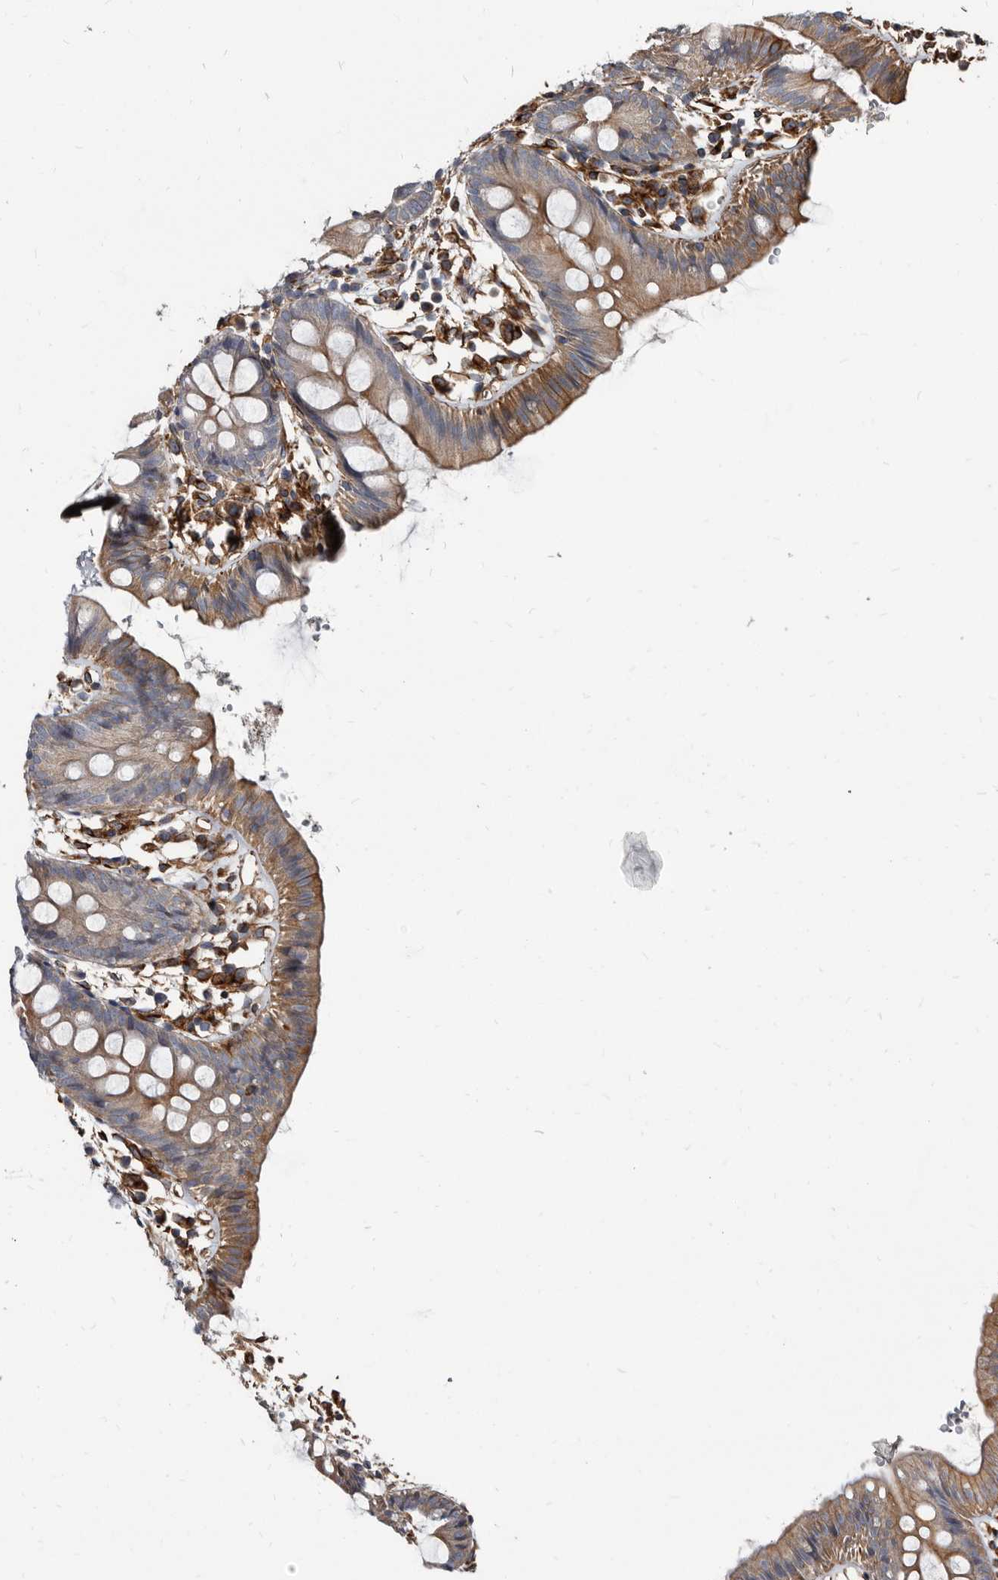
{"staining": {"intensity": "moderate", "quantity": ">75%", "location": "cytoplasmic/membranous"}, "tissue": "colon", "cell_type": "Endothelial cells", "image_type": "normal", "snomed": [{"axis": "morphology", "description": "Normal tissue, NOS"}, {"axis": "topography", "description": "Colon"}], "caption": "Immunohistochemical staining of normal colon reveals >75% levels of moderate cytoplasmic/membranous protein staining in about >75% of endothelial cells. The staining is performed using DAB brown chromogen to label protein expression. The nuclei are counter-stained blue using hematoxylin.", "gene": "KCTD20", "patient": {"sex": "male", "age": 56}}